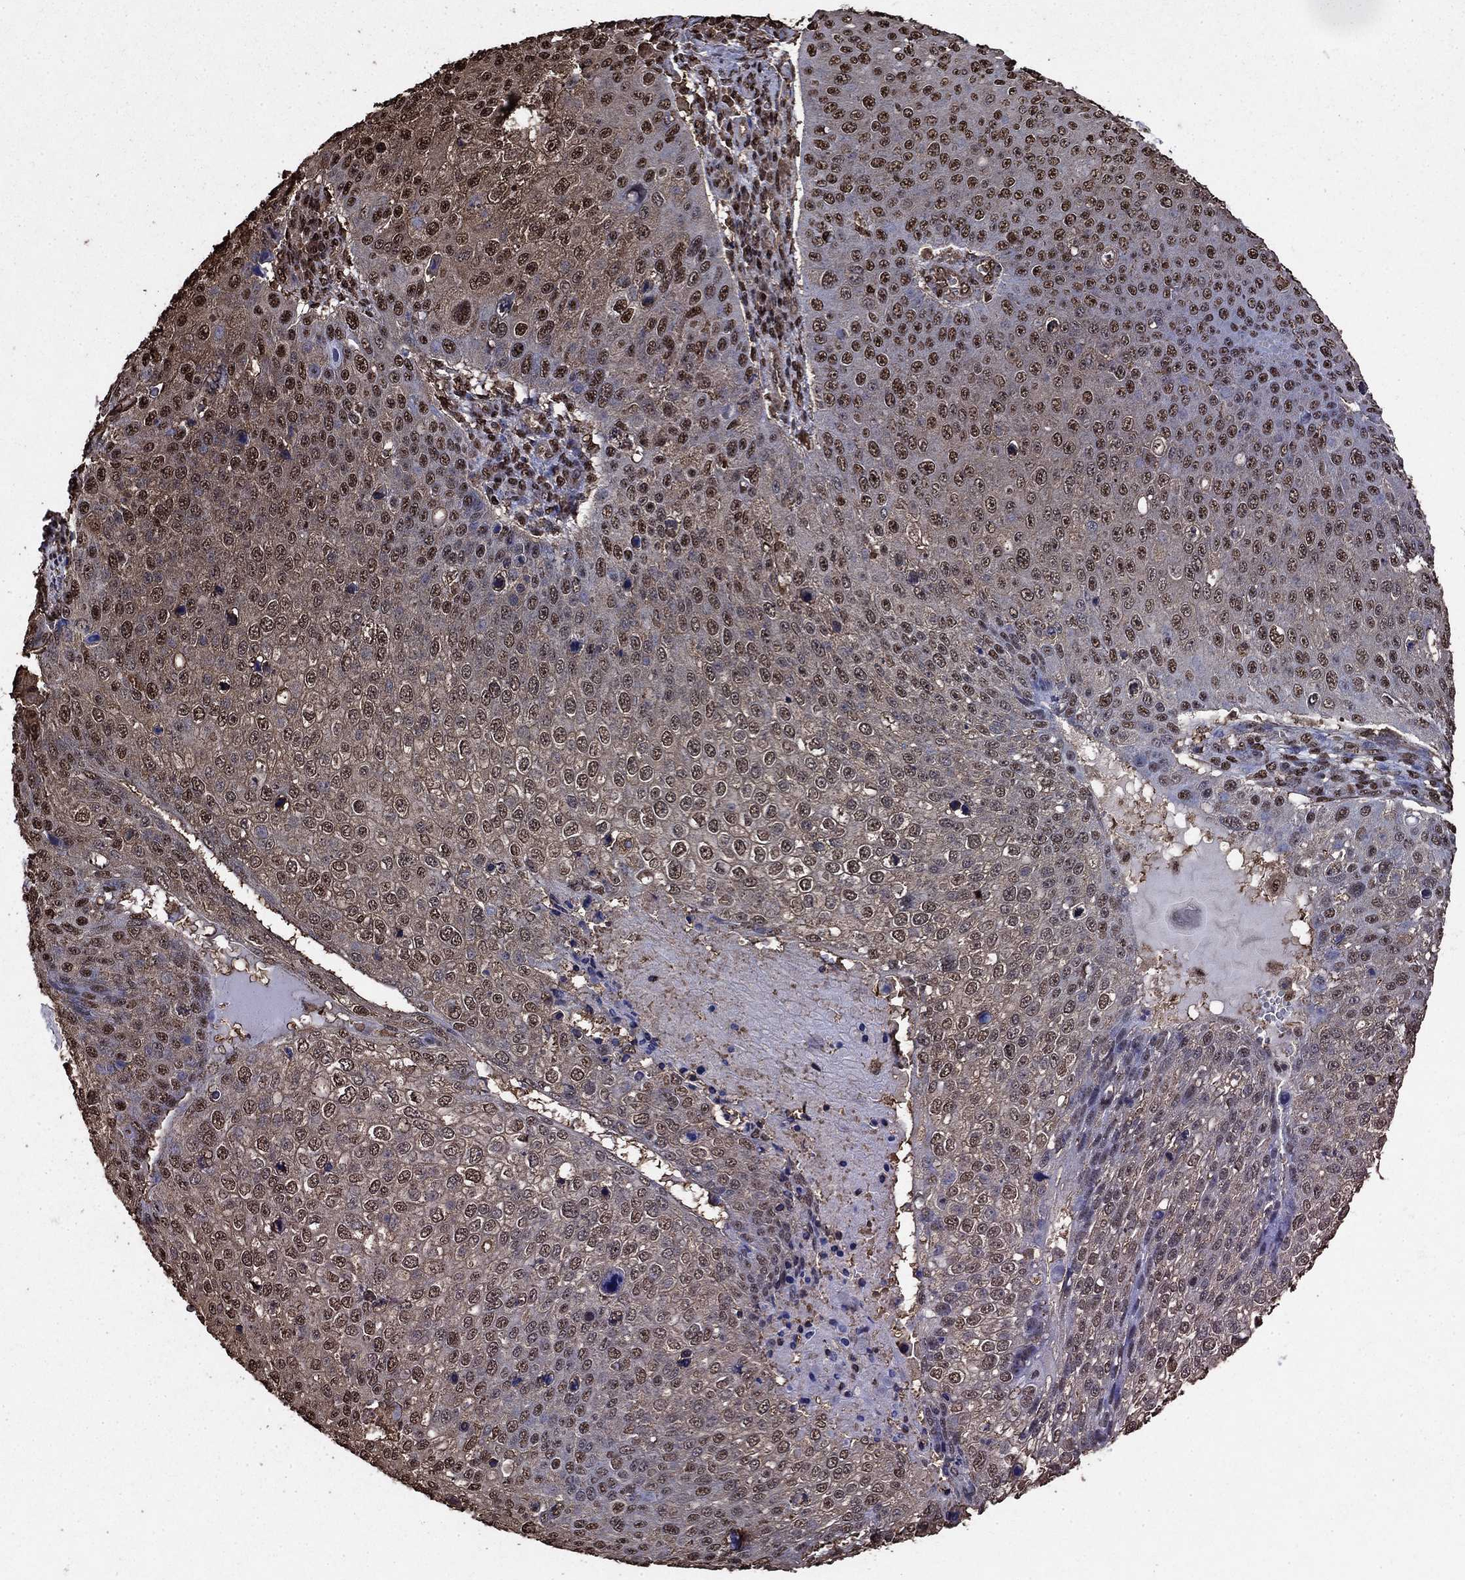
{"staining": {"intensity": "moderate", "quantity": ">75%", "location": "nuclear"}, "tissue": "skin cancer", "cell_type": "Tumor cells", "image_type": "cancer", "snomed": [{"axis": "morphology", "description": "Squamous cell carcinoma, NOS"}, {"axis": "topography", "description": "Skin"}], "caption": "Skin cancer (squamous cell carcinoma) was stained to show a protein in brown. There is medium levels of moderate nuclear expression in approximately >75% of tumor cells.", "gene": "GAPDH", "patient": {"sex": "male", "age": 71}}